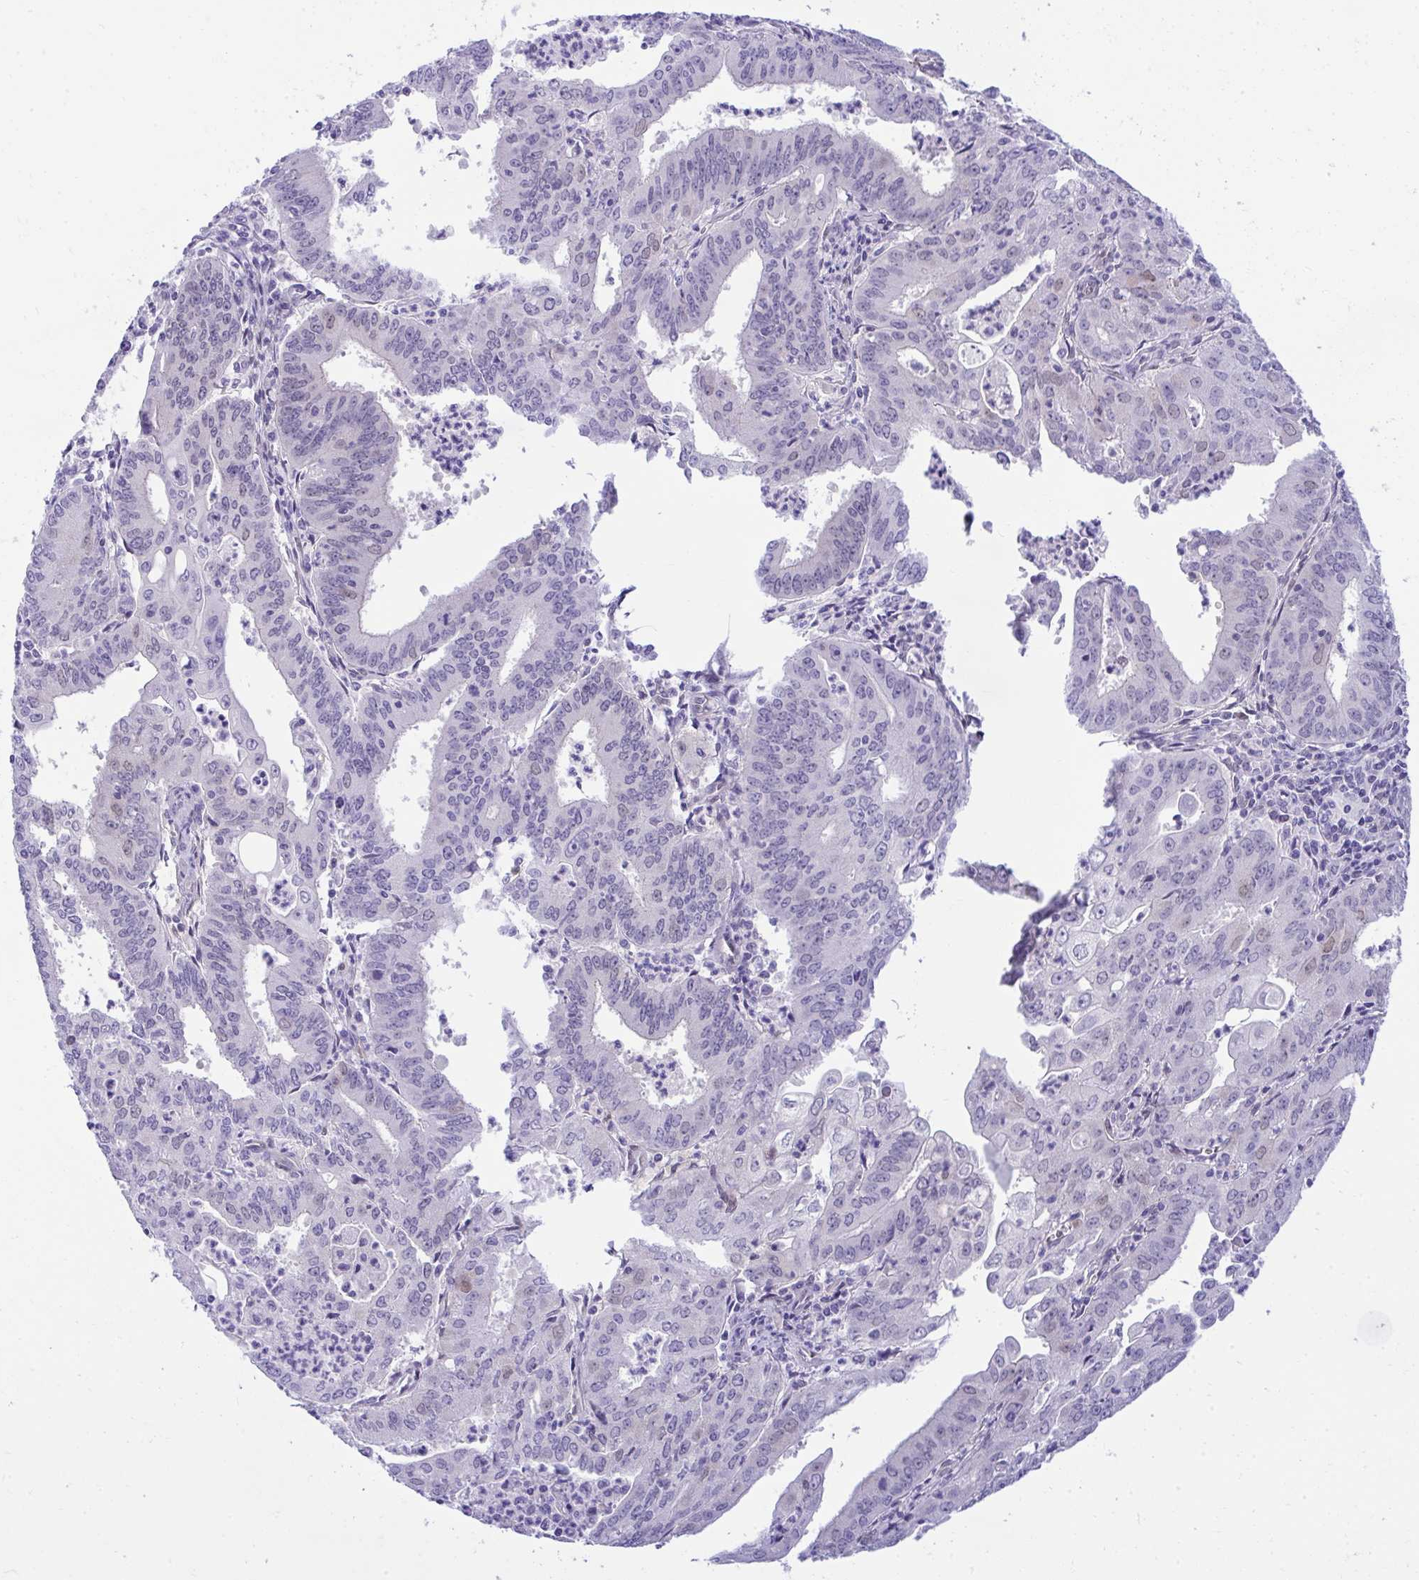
{"staining": {"intensity": "negative", "quantity": "none", "location": "none"}, "tissue": "cervical cancer", "cell_type": "Tumor cells", "image_type": "cancer", "snomed": [{"axis": "morphology", "description": "Adenocarcinoma, NOS"}, {"axis": "topography", "description": "Cervix"}], "caption": "Immunohistochemistry histopathology image of cervical cancer (adenocarcinoma) stained for a protein (brown), which reveals no positivity in tumor cells.", "gene": "PGM2L1", "patient": {"sex": "female", "age": 56}}